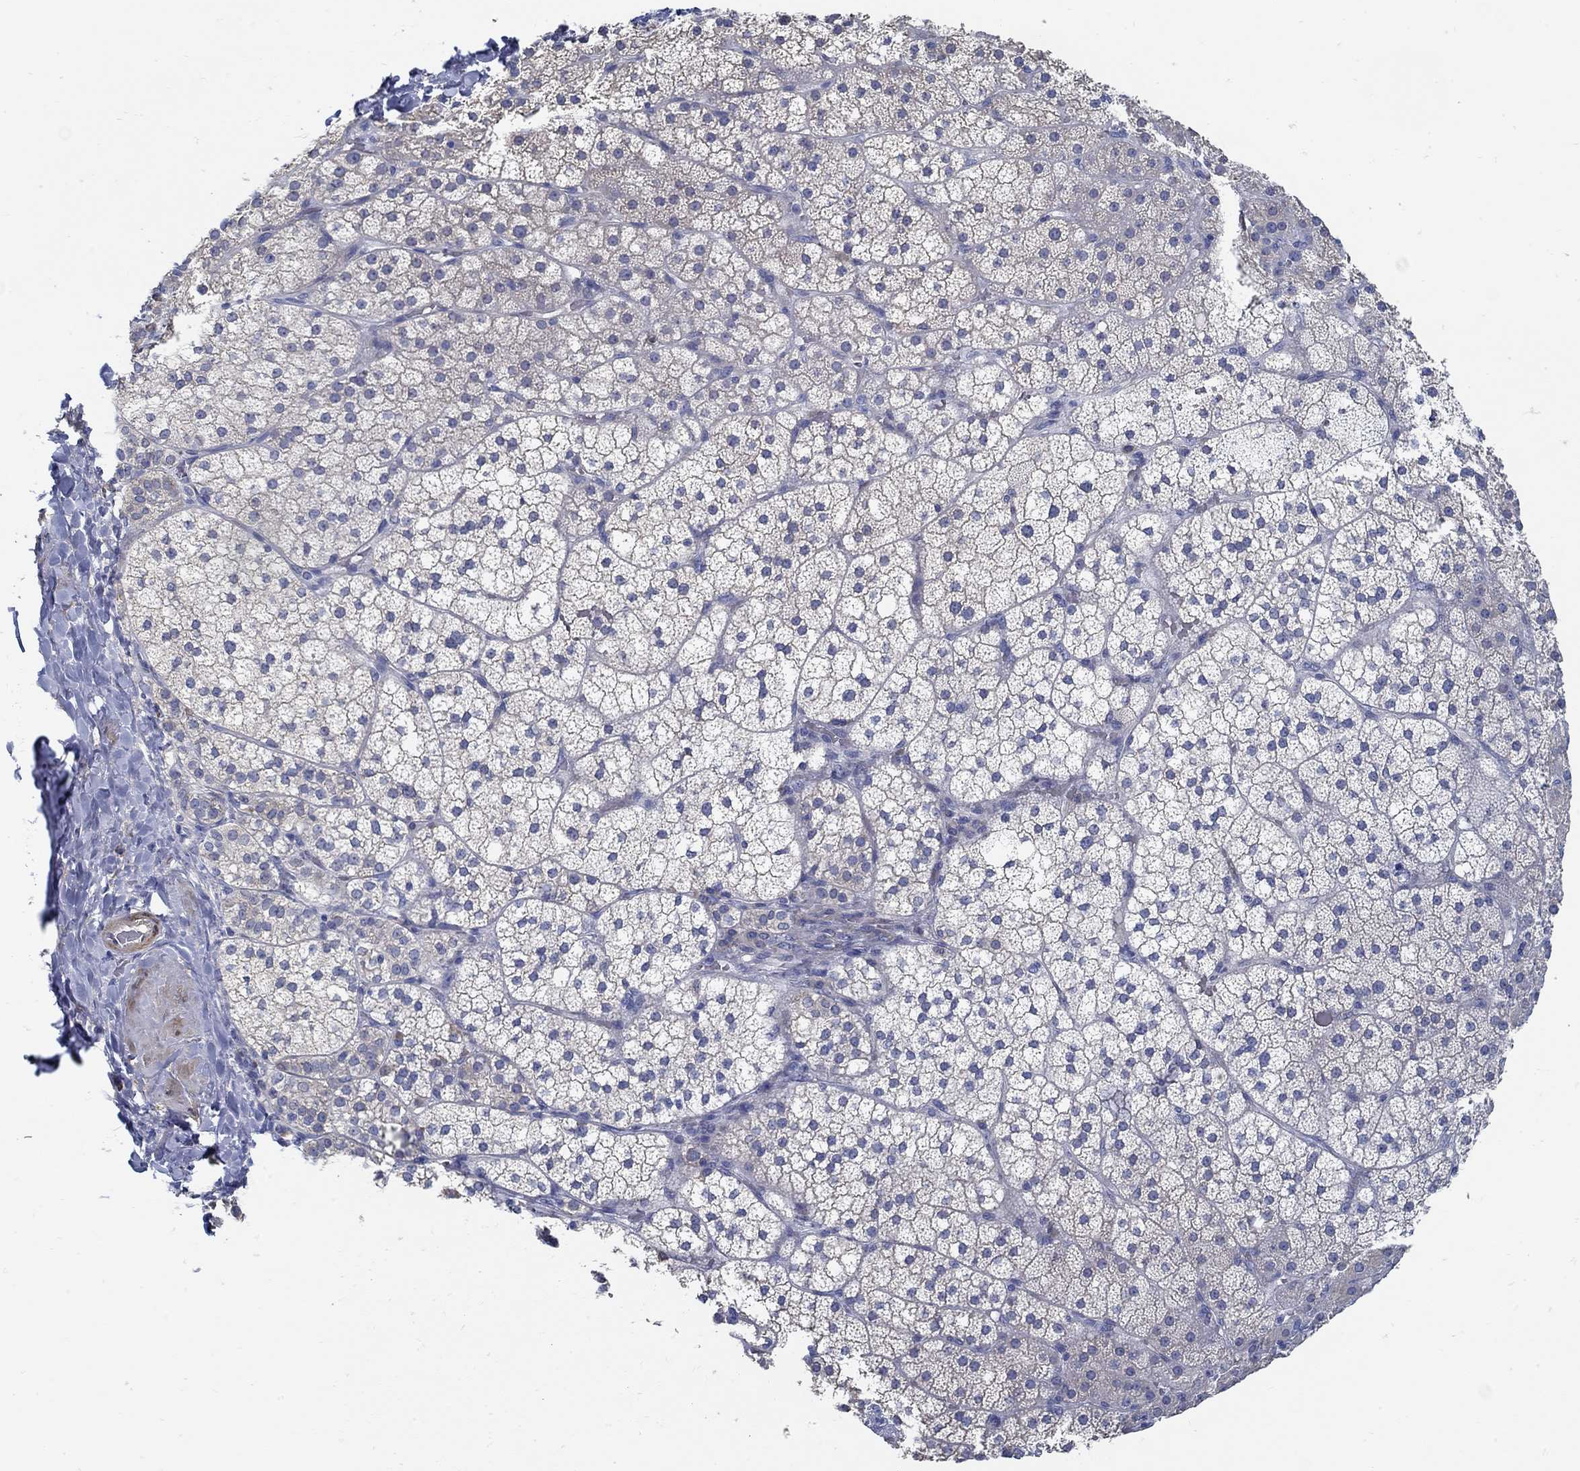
{"staining": {"intensity": "weak", "quantity": "<25%", "location": "cytoplasmic/membranous"}, "tissue": "adrenal gland", "cell_type": "Glandular cells", "image_type": "normal", "snomed": [{"axis": "morphology", "description": "Normal tissue, NOS"}, {"axis": "topography", "description": "Adrenal gland"}], "caption": "The micrograph exhibits no staining of glandular cells in unremarkable adrenal gland.", "gene": "C15orf39", "patient": {"sex": "male", "age": 53}}